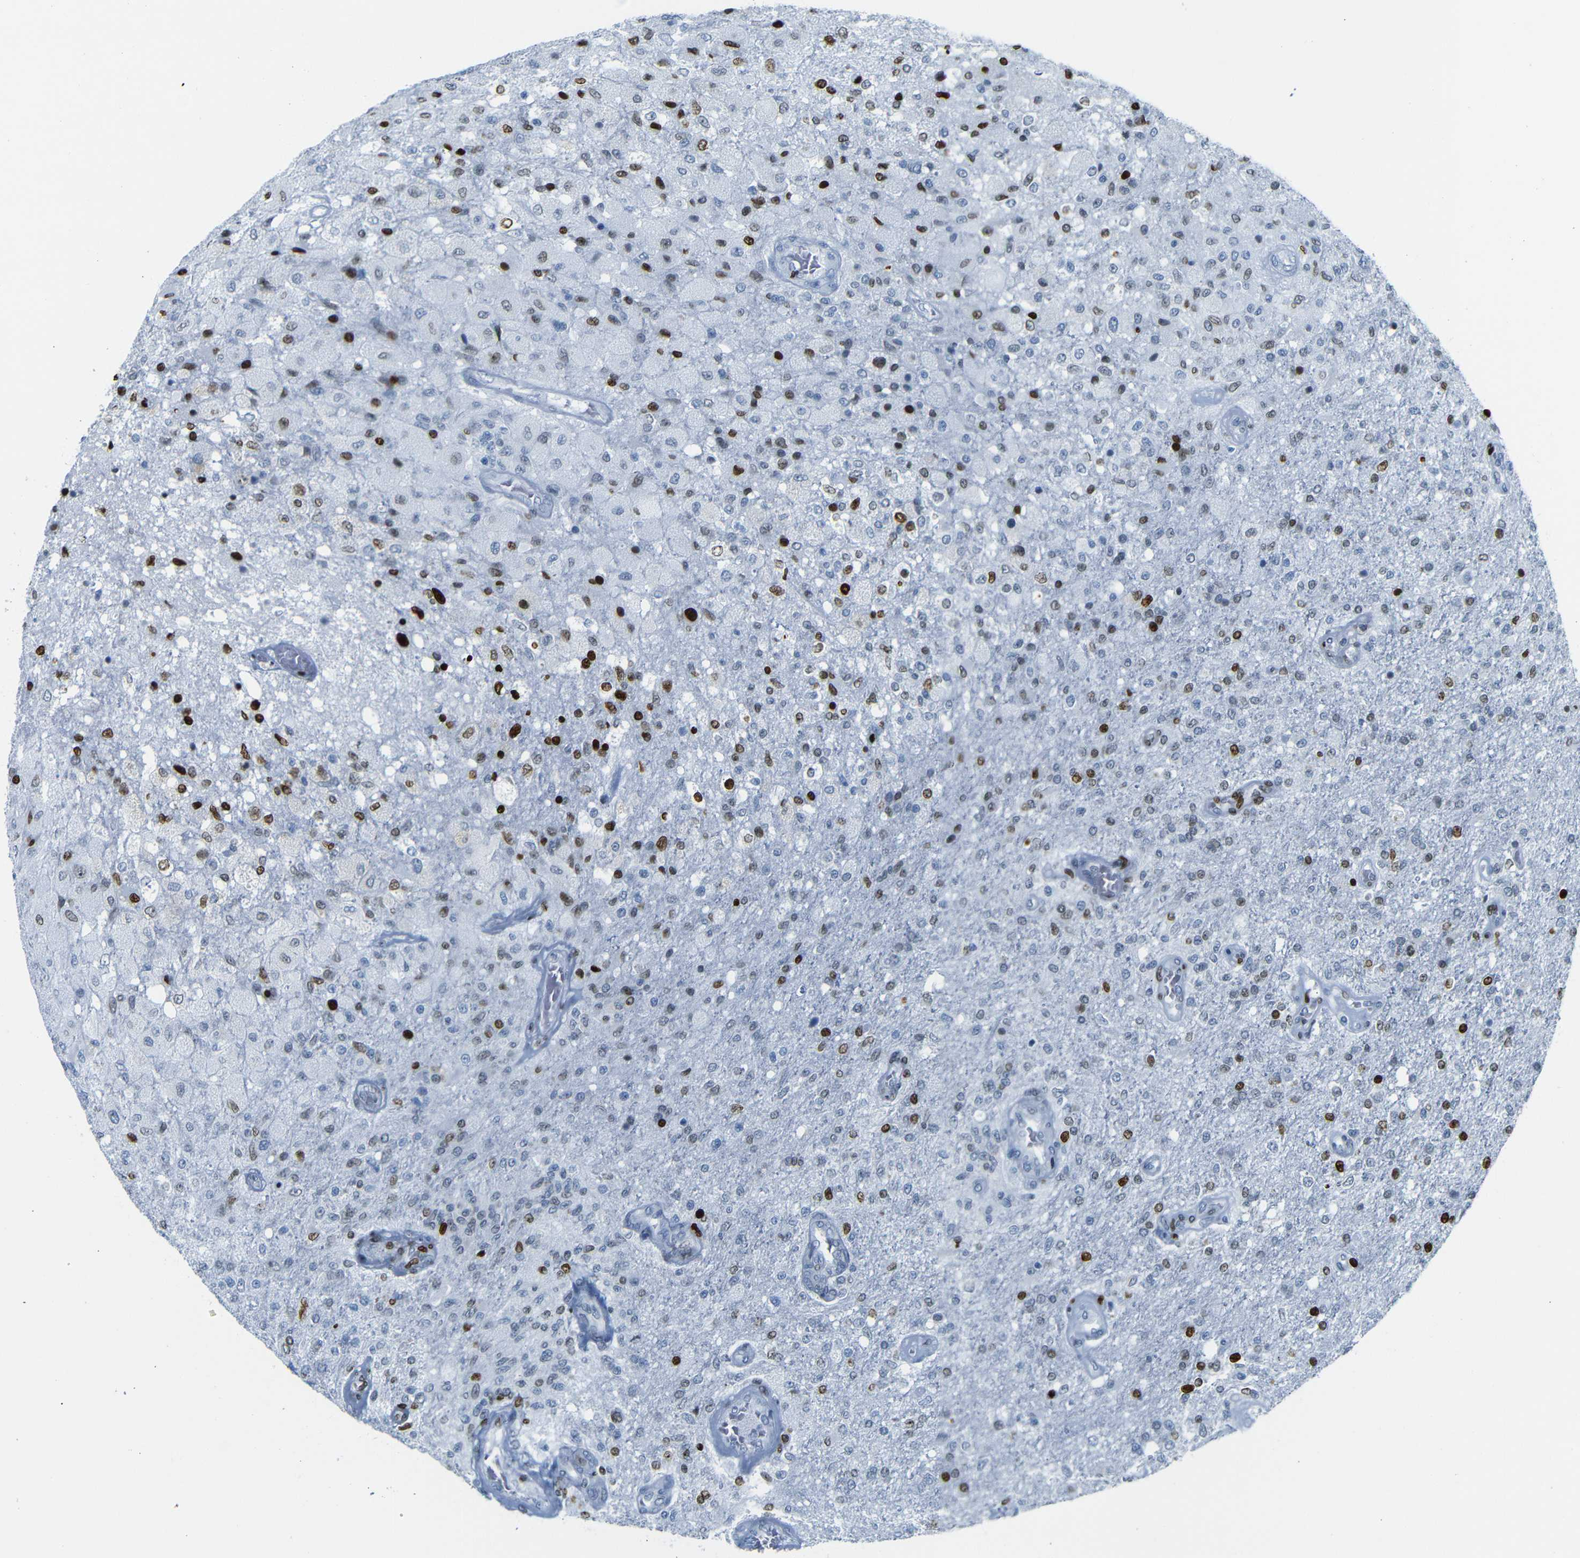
{"staining": {"intensity": "strong", "quantity": "25%-75%", "location": "nuclear"}, "tissue": "glioma", "cell_type": "Tumor cells", "image_type": "cancer", "snomed": [{"axis": "morphology", "description": "Normal tissue, NOS"}, {"axis": "morphology", "description": "Glioma, malignant, High grade"}, {"axis": "topography", "description": "Cerebral cortex"}], "caption": "Tumor cells exhibit high levels of strong nuclear positivity in approximately 25%-75% of cells in human malignant glioma (high-grade).", "gene": "NPIPB15", "patient": {"sex": "male", "age": 77}}